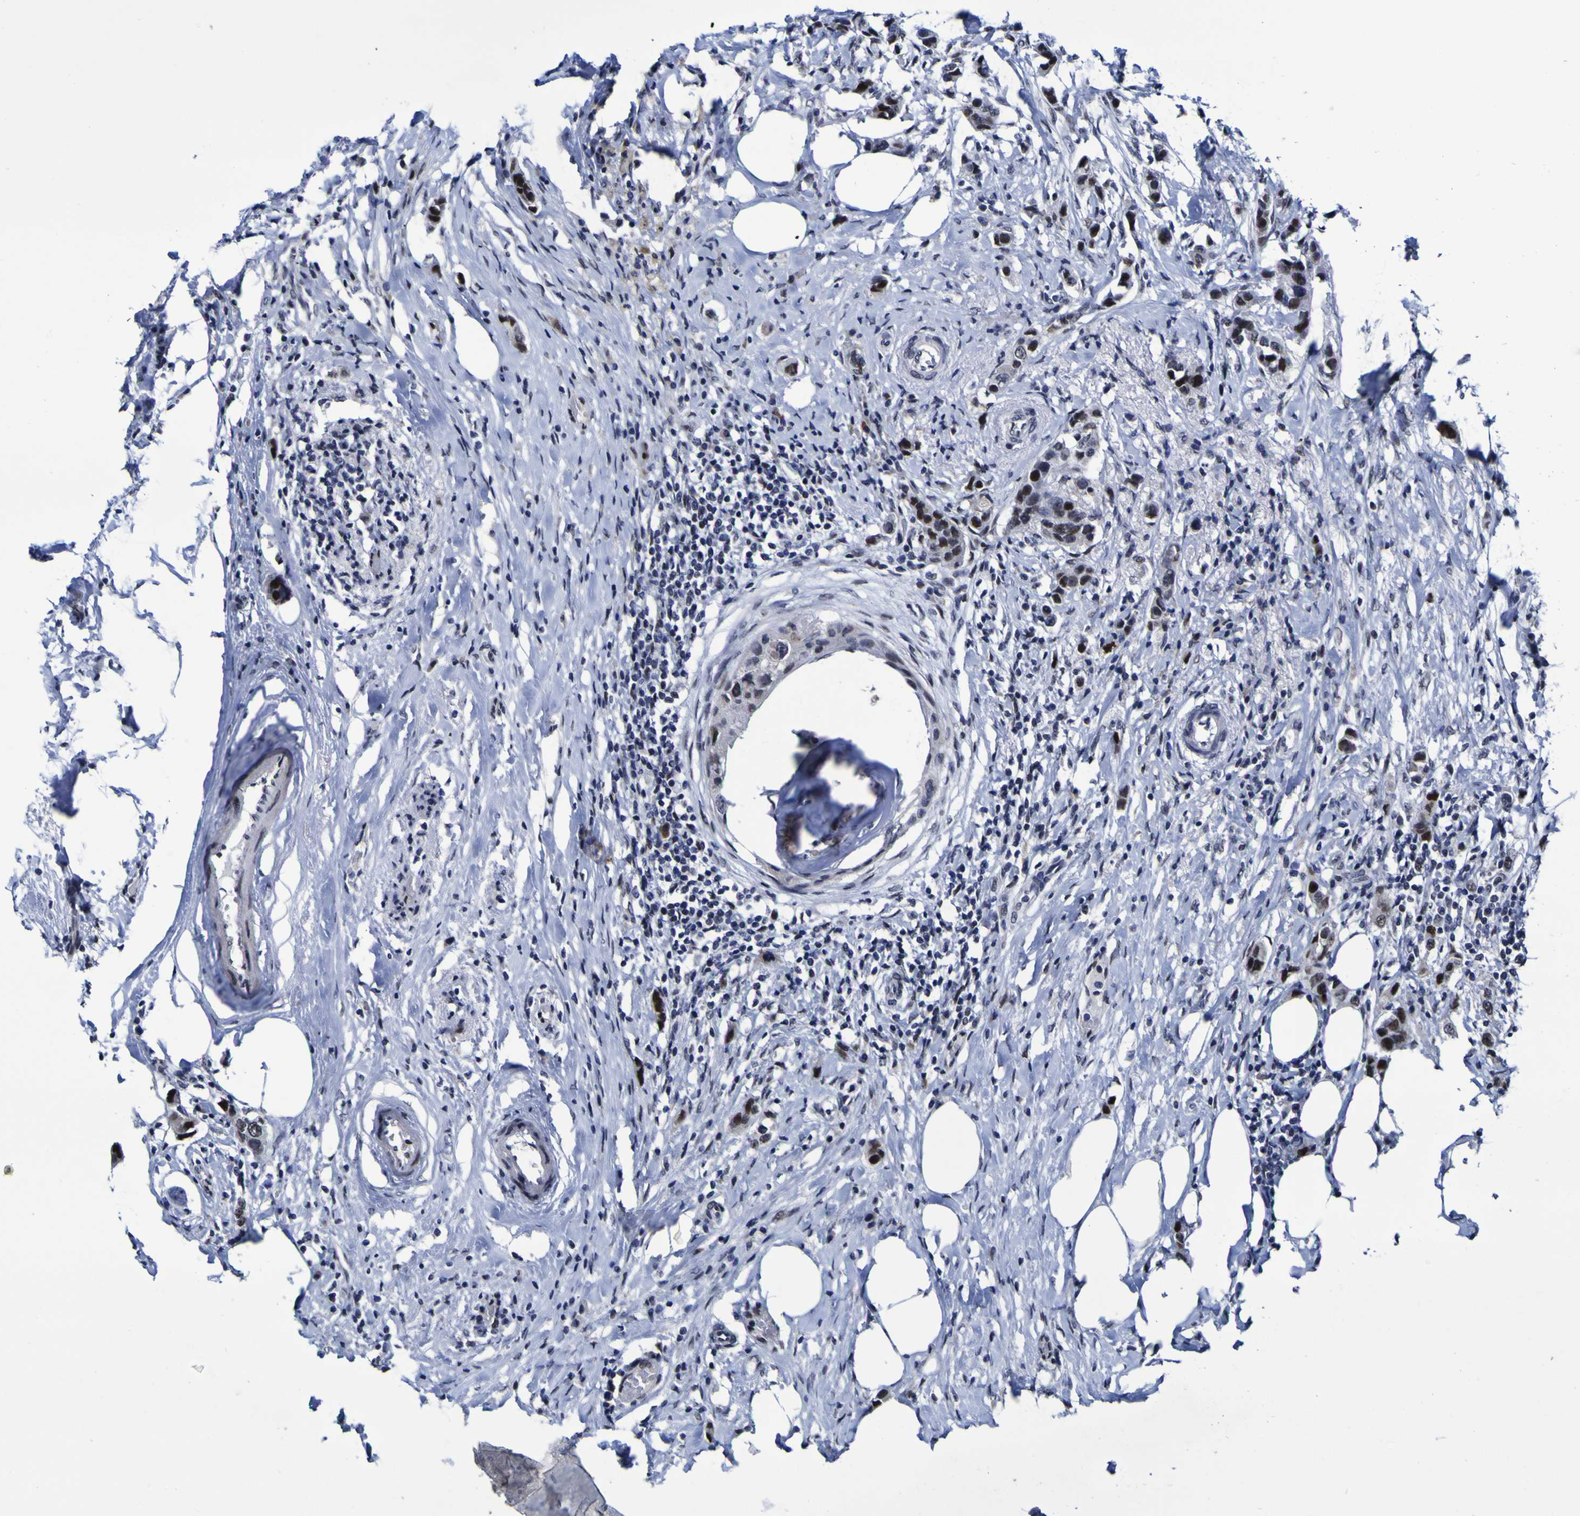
{"staining": {"intensity": "moderate", "quantity": "25%-75%", "location": "nuclear"}, "tissue": "breast cancer", "cell_type": "Tumor cells", "image_type": "cancer", "snomed": [{"axis": "morphology", "description": "Normal tissue, NOS"}, {"axis": "morphology", "description": "Duct carcinoma"}, {"axis": "topography", "description": "Breast"}], "caption": "An image of breast cancer (intraductal carcinoma) stained for a protein demonstrates moderate nuclear brown staining in tumor cells.", "gene": "MBD3", "patient": {"sex": "female", "age": 50}}